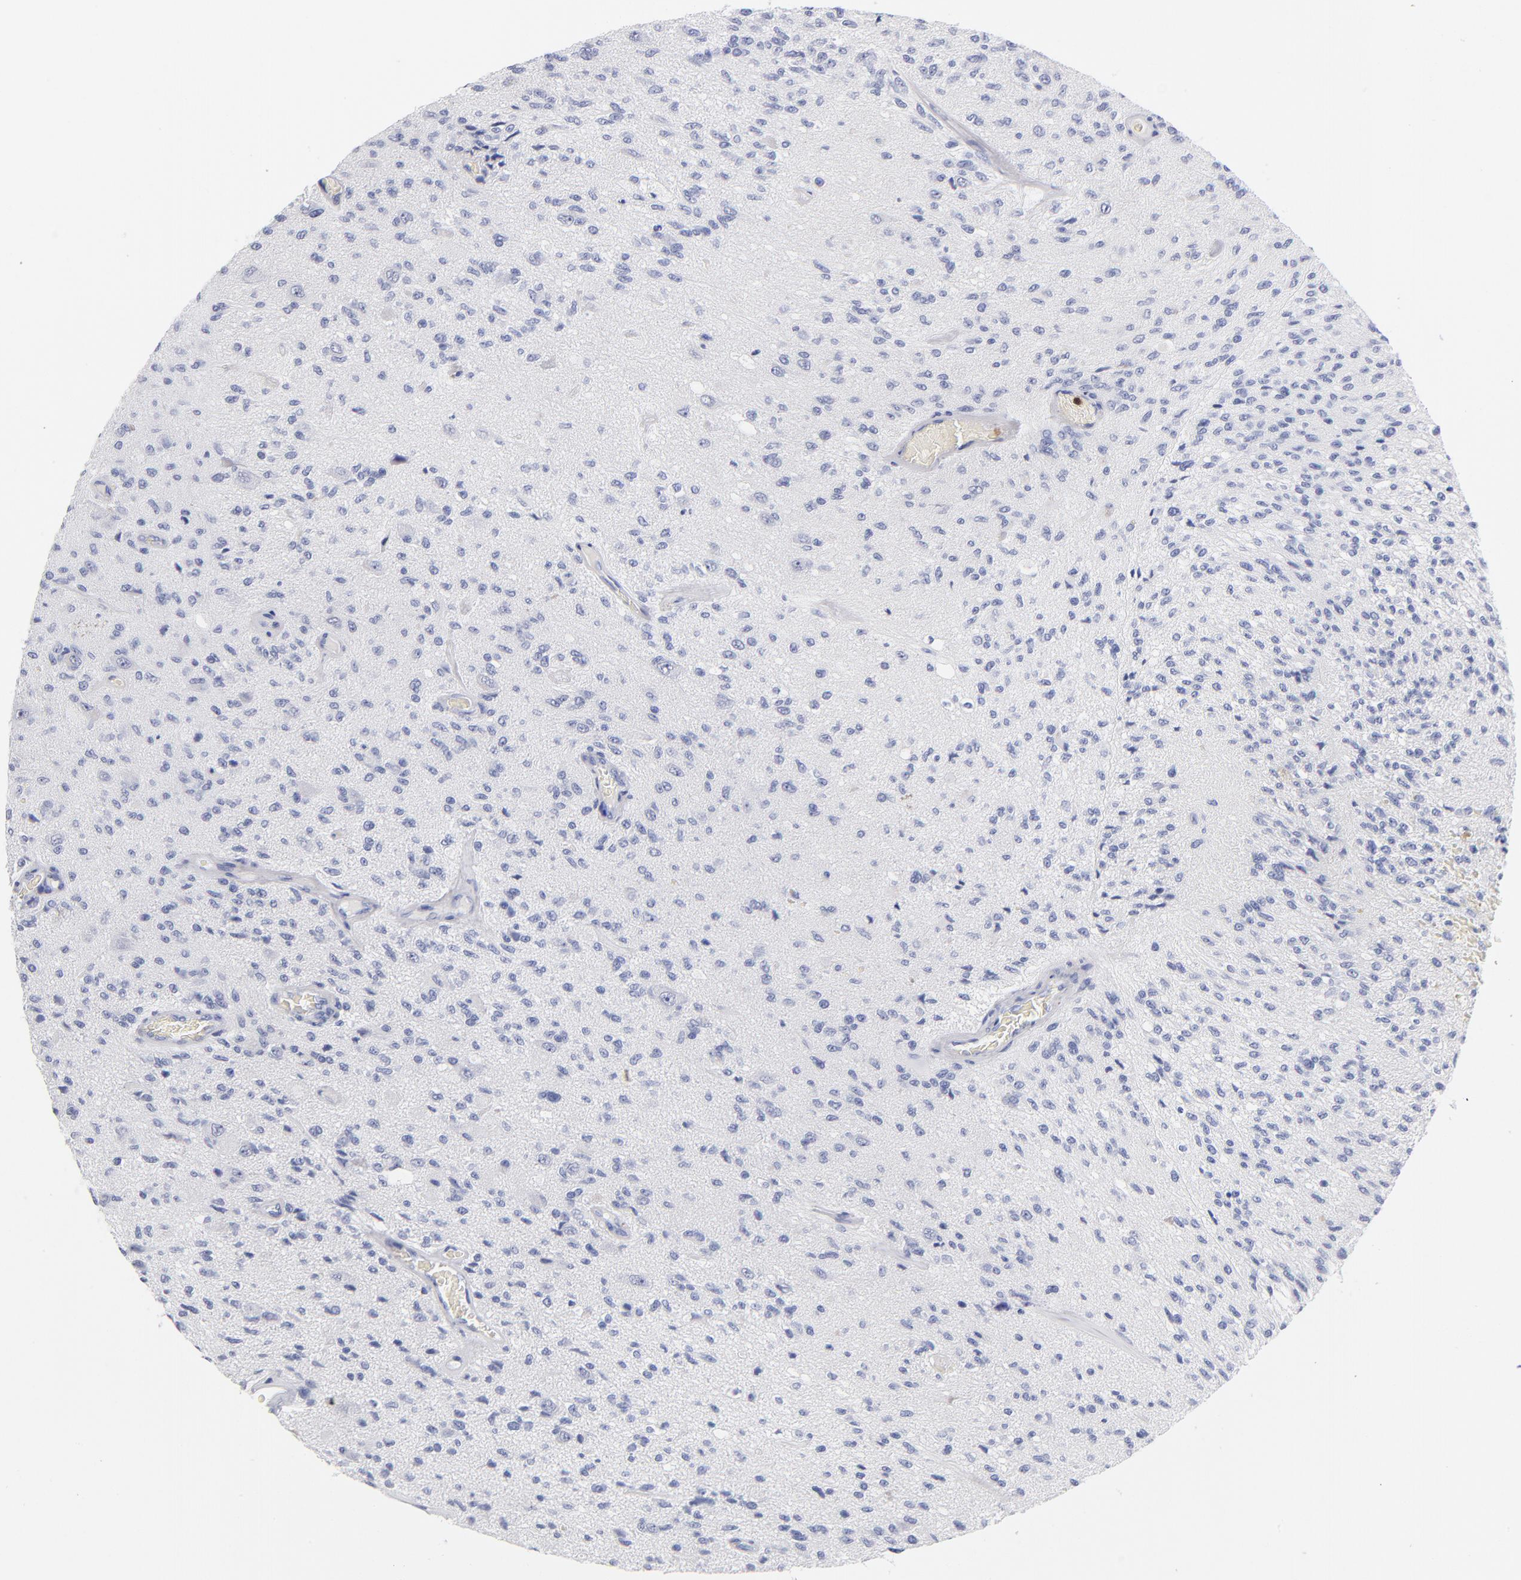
{"staining": {"intensity": "negative", "quantity": "none", "location": "none"}, "tissue": "glioma", "cell_type": "Tumor cells", "image_type": "cancer", "snomed": [{"axis": "morphology", "description": "Normal tissue, NOS"}, {"axis": "morphology", "description": "Glioma, malignant, High grade"}, {"axis": "topography", "description": "Cerebral cortex"}], "caption": "This micrograph is of glioma stained with immunohistochemistry to label a protein in brown with the nuclei are counter-stained blue. There is no staining in tumor cells.", "gene": "ARG1", "patient": {"sex": "male", "age": 77}}